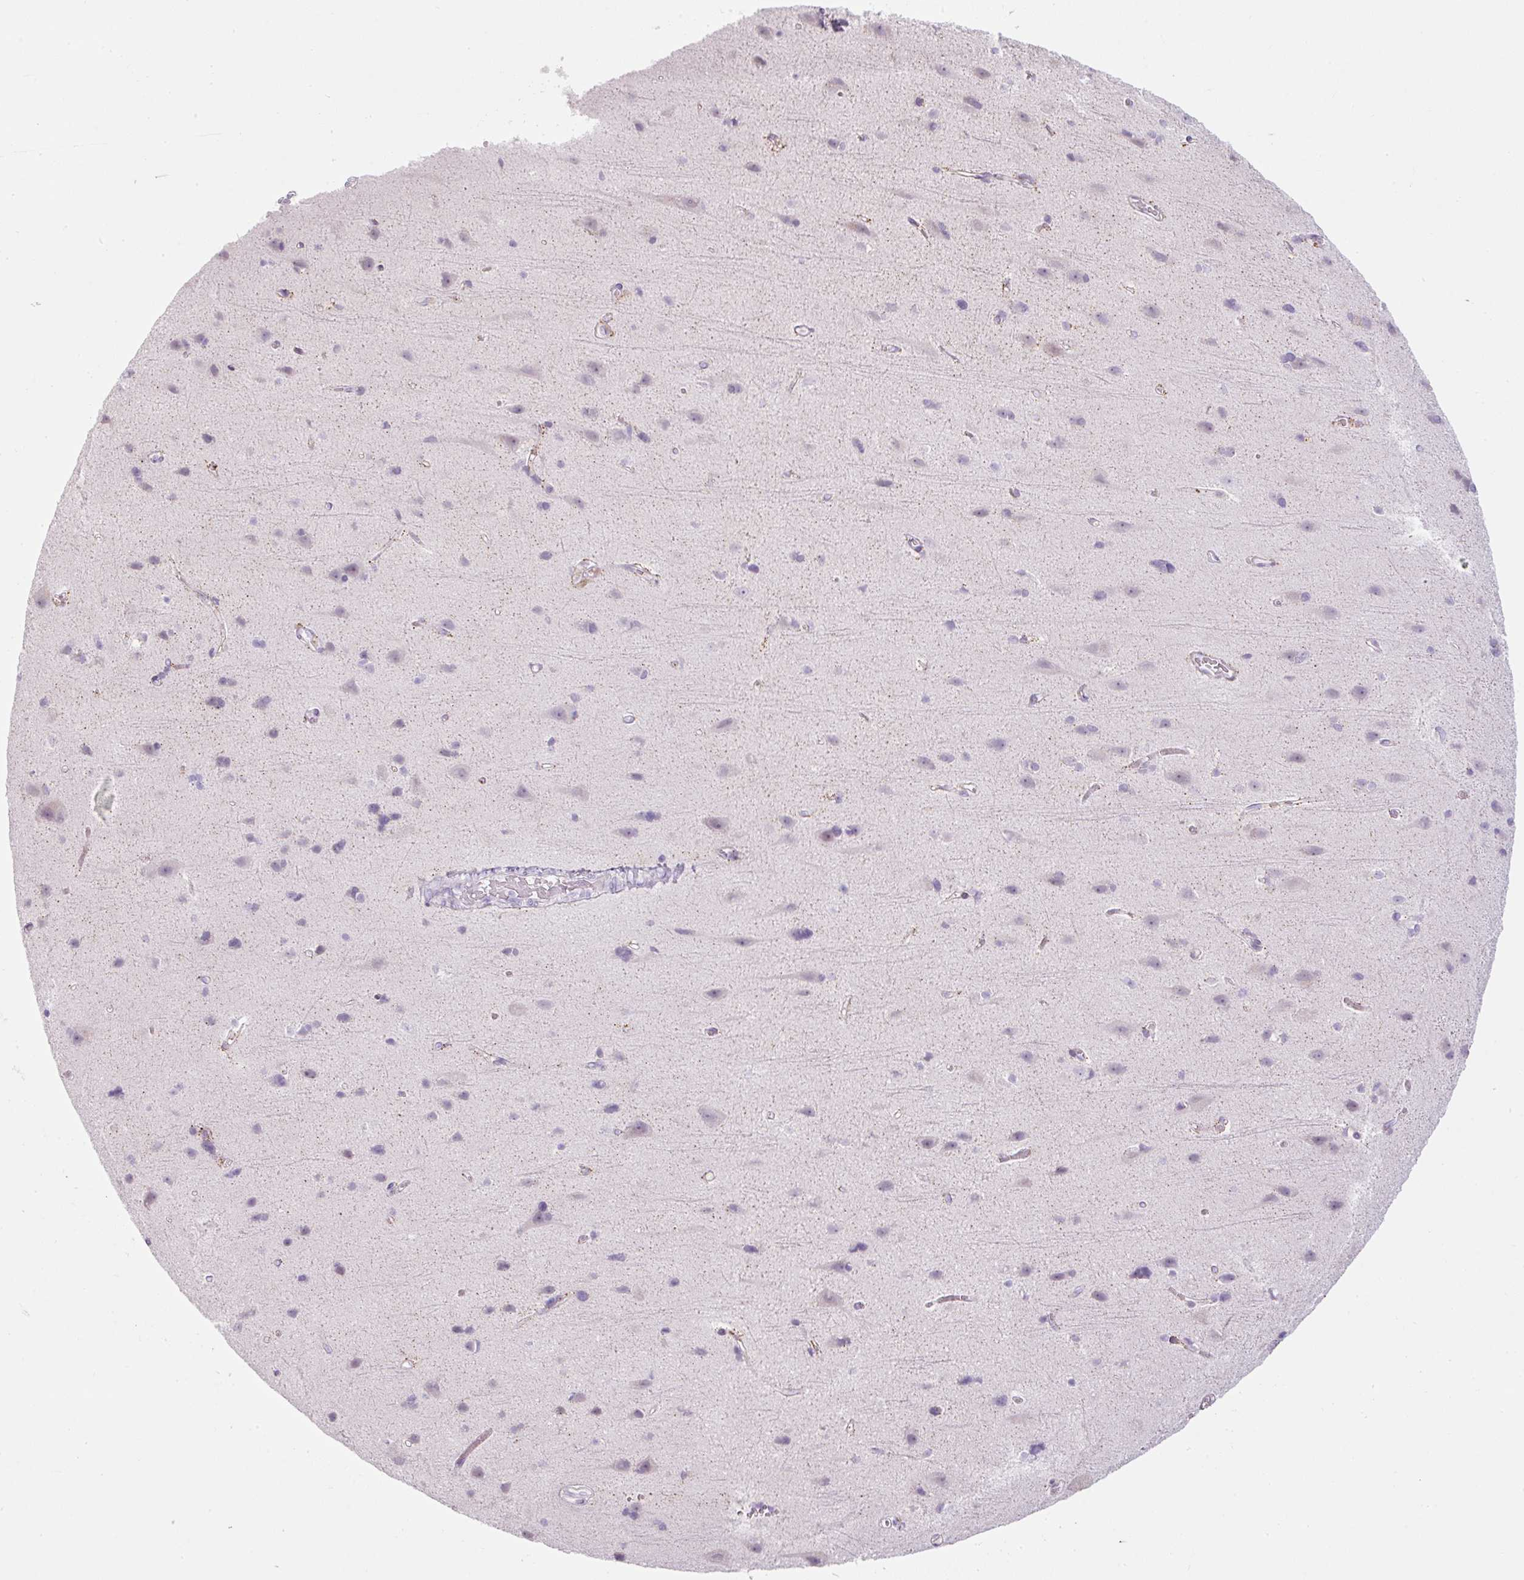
{"staining": {"intensity": "negative", "quantity": "none", "location": "none"}, "tissue": "cerebral cortex", "cell_type": "Endothelial cells", "image_type": "normal", "snomed": [{"axis": "morphology", "description": "Normal tissue, NOS"}, {"axis": "topography", "description": "Cerebral cortex"}], "caption": "This is an IHC histopathology image of benign cerebral cortex. There is no expression in endothelial cells.", "gene": "FGFBP3", "patient": {"sex": "male", "age": 37}}